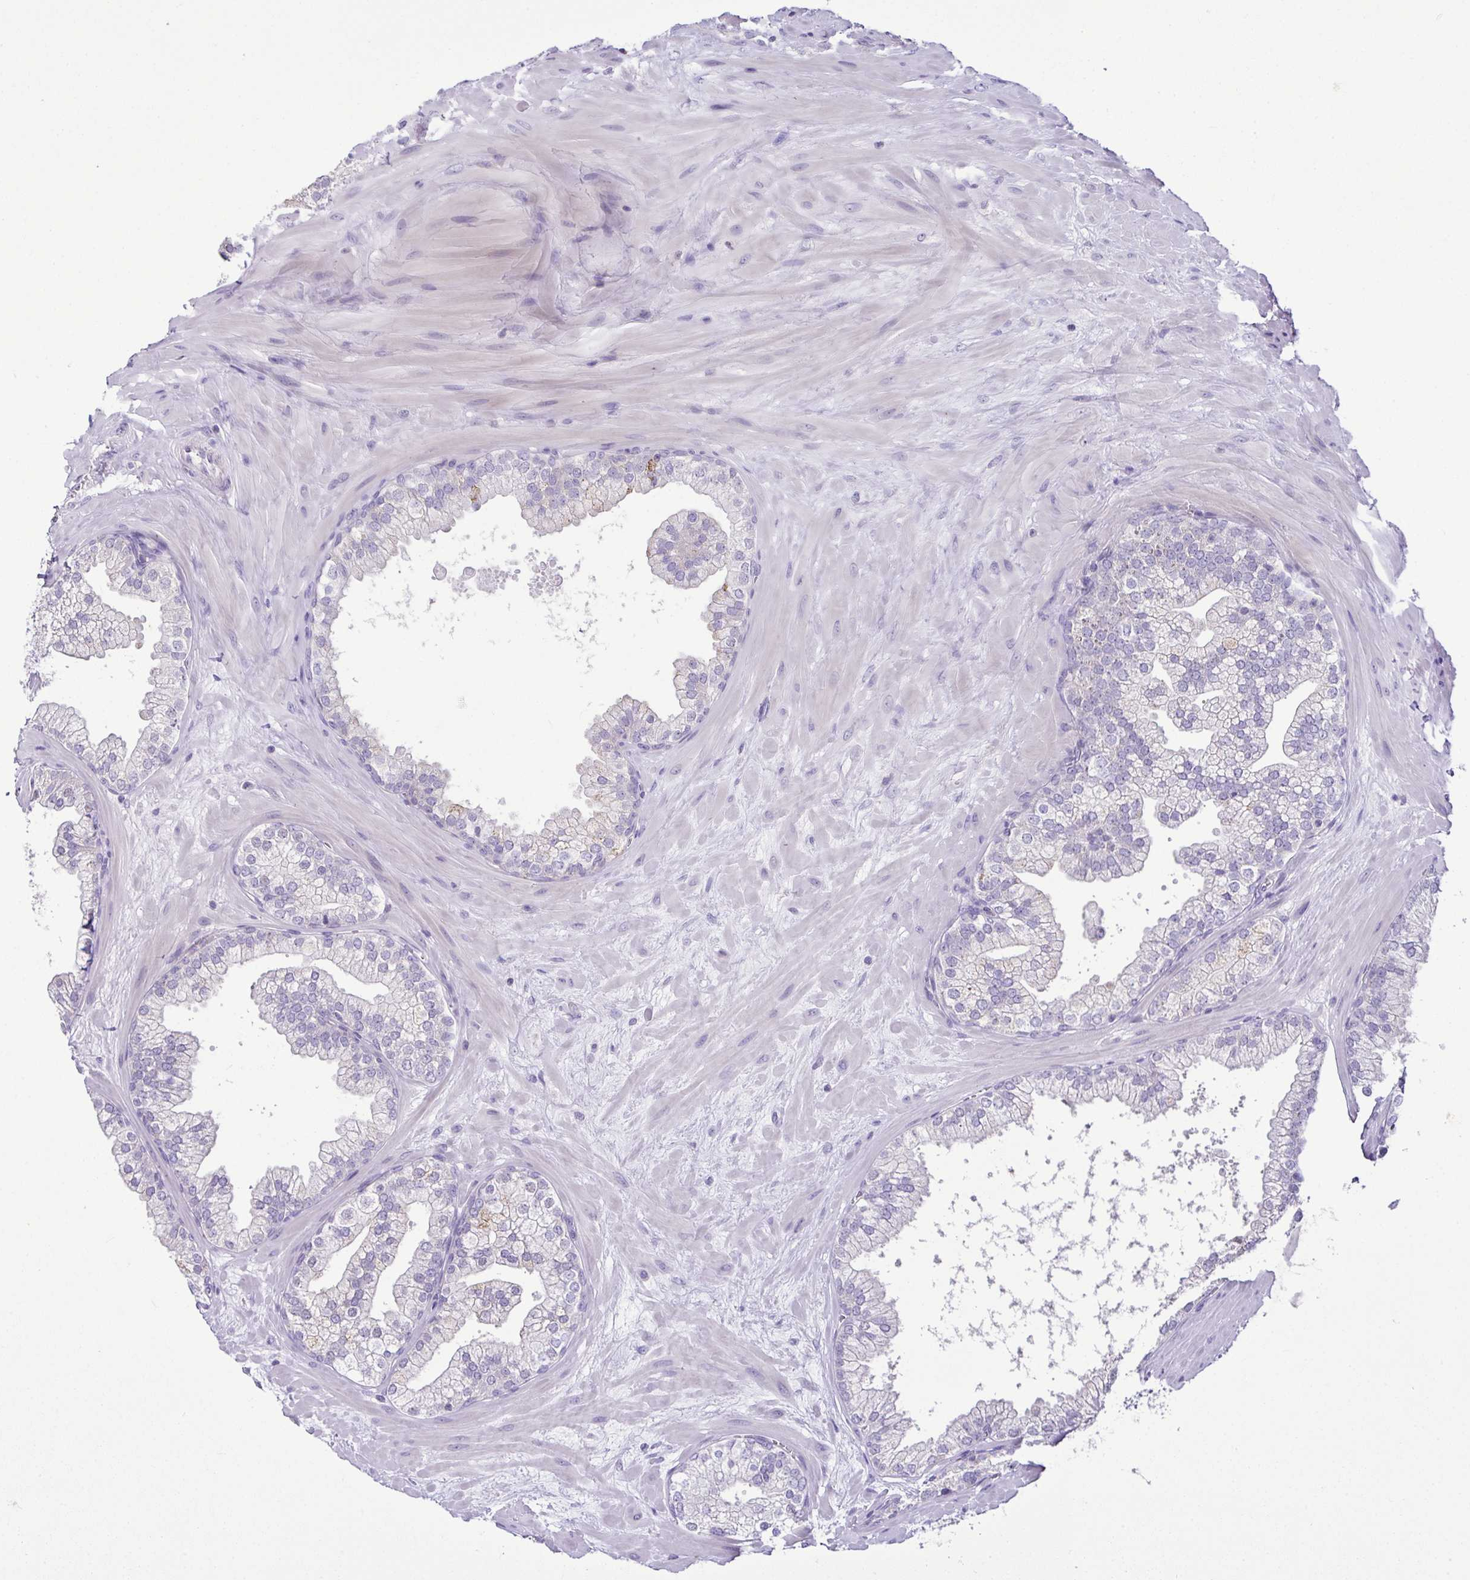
{"staining": {"intensity": "weak", "quantity": "<25%", "location": "cytoplasmic/membranous"}, "tissue": "prostate", "cell_type": "Glandular cells", "image_type": "normal", "snomed": [{"axis": "morphology", "description": "Normal tissue, NOS"}, {"axis": "topography", "description": "Prostate"}, {"axis": "topography", "description": "Peripheral nerve tissue"}], "caption": "High power microscopy micrograph of an IHC histopathology image of benign prostate, revealing no significant expression in glandular cells. (Brightfield microscopy of DAB IHC at high magnification).", "gene": "D2HGDH", "patient": {"sex": "male", "age": 61}}